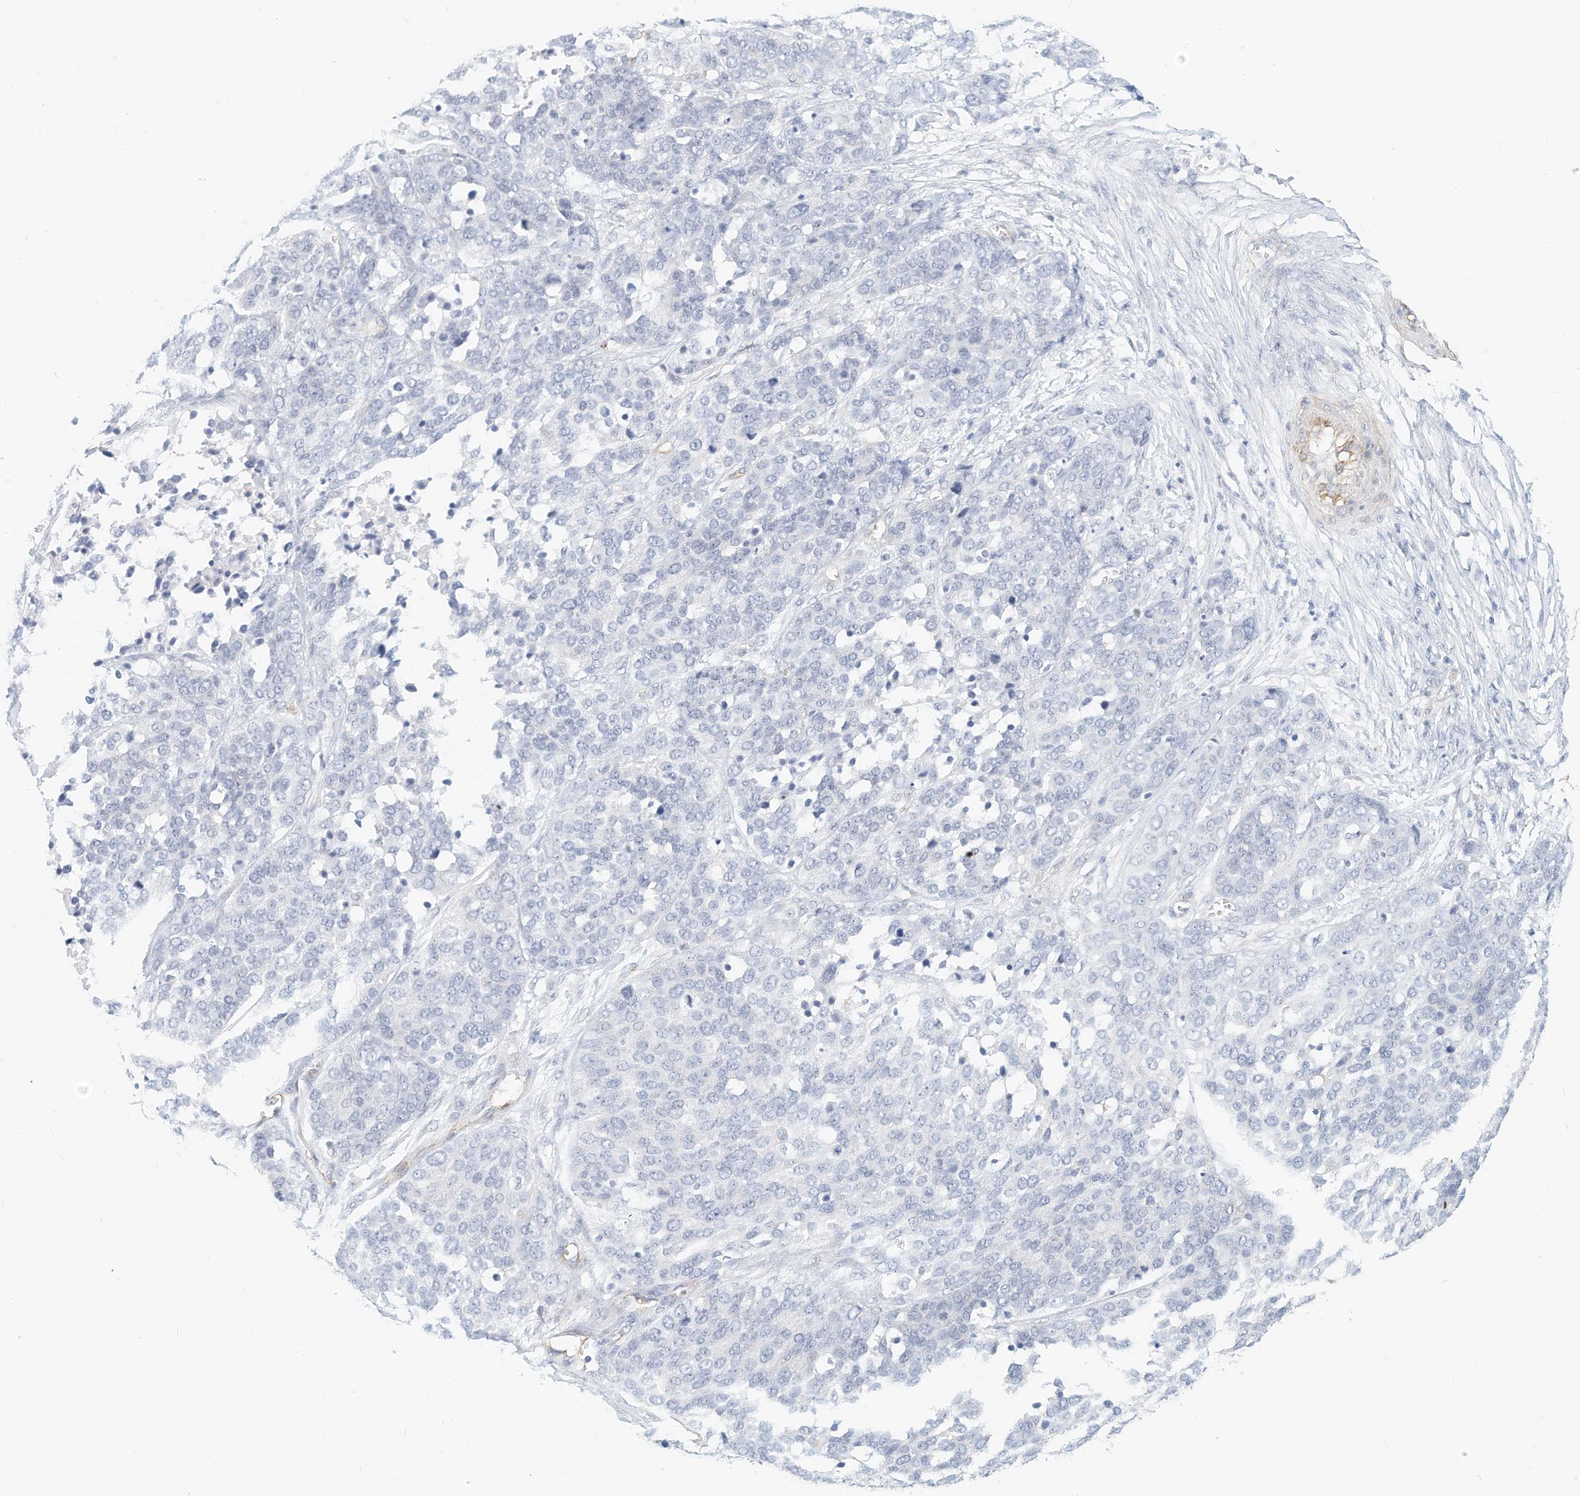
{"staining": {"intensity": "negative", "quantity": "none", "location": "none"}, "tissue": "ovarian cancer", "cell_type": "Tumor cells", "image_type": "cancer", "snomed": [{"axis": "morphology", "description": "Cystadenocarcinoma, serous, NOS"}, {"axis": "topography", "description": "Ovary"}], "caption": "Human ovarian cancer stained for a protein using immunohistochemistry (IHC) shows no expression in tumor cells.", "gene": "ARHGAP28", "patient": {"sex": "female", "age": 44}}